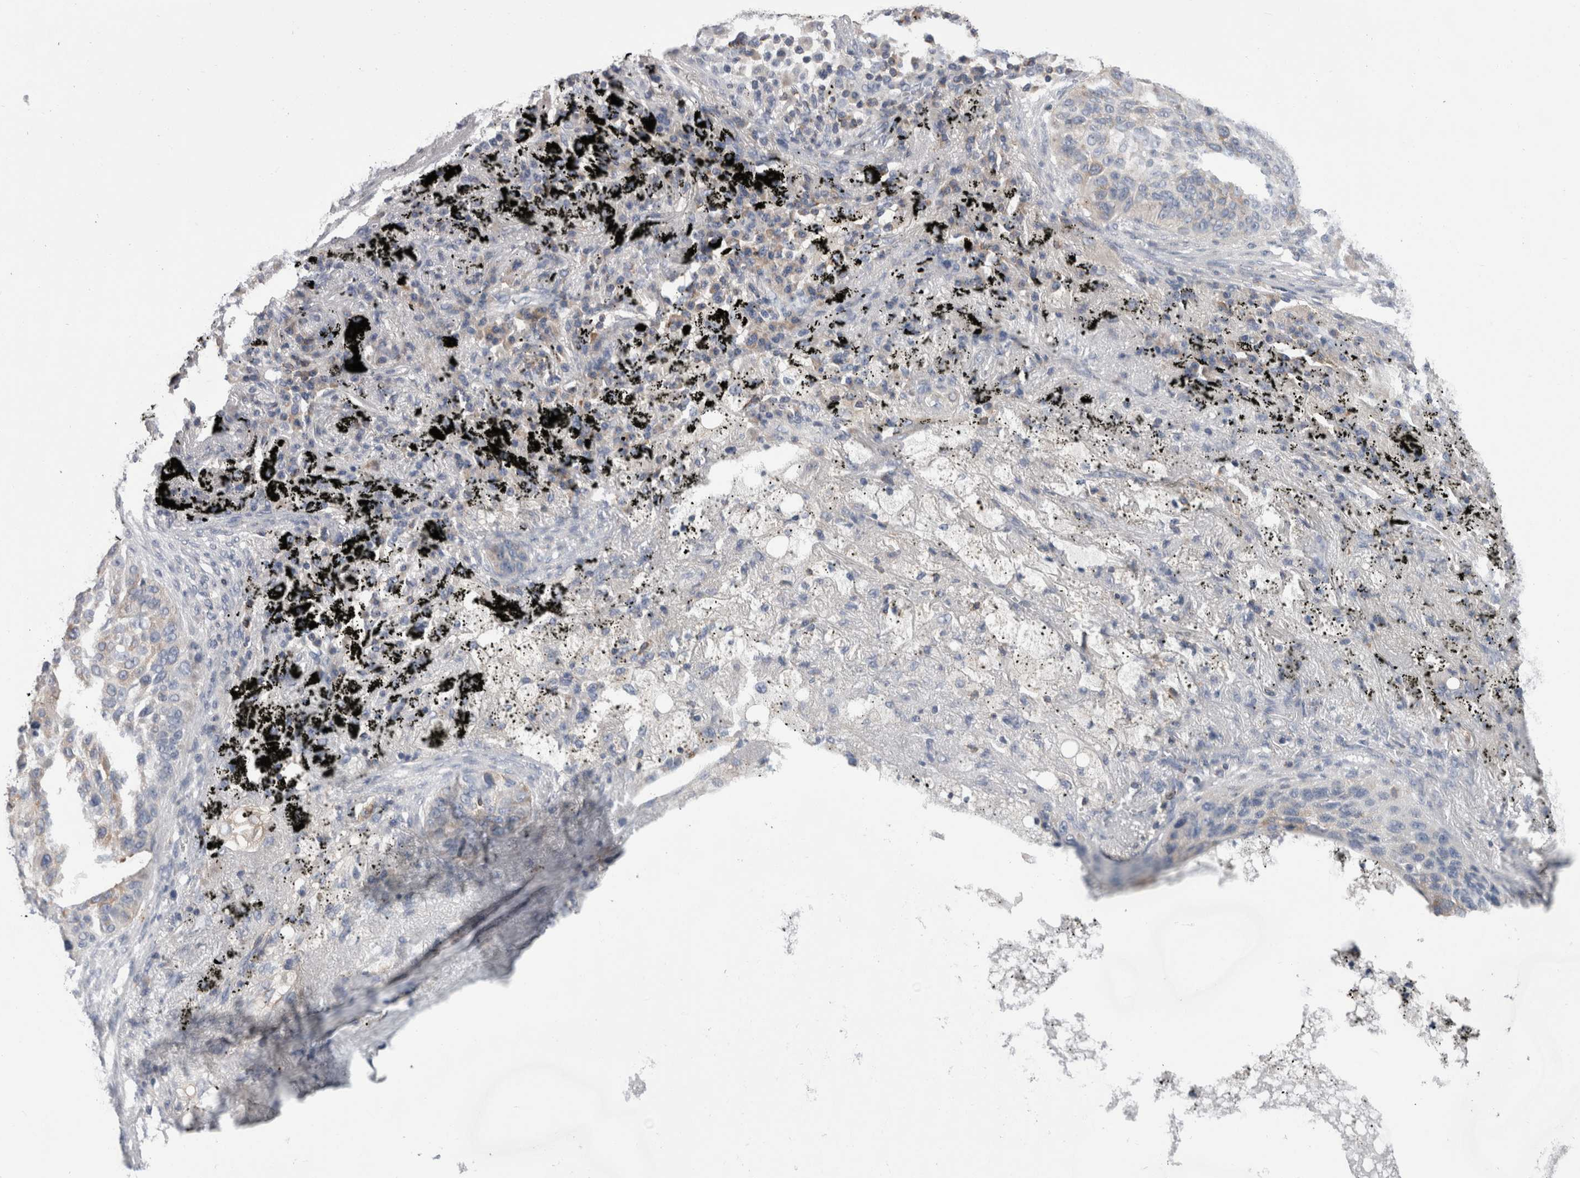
{"staining": {"intensity": "negative", "quantity": "none", "location": "none"}, "tissue": "lung cancer", "cell_type": "Tumor cells", "image_type": "cancer", "snomed": [{"axis": "morphology", "description": "Squamous cell carcinoma, NOS"}, {"axis": "topography", "description": "Lung"}], "caption": "Tumor cells are negative for protein expression in human lung cancer.", "gene": "DCTN6", "patient": {"sex": "female", "age": 63}}